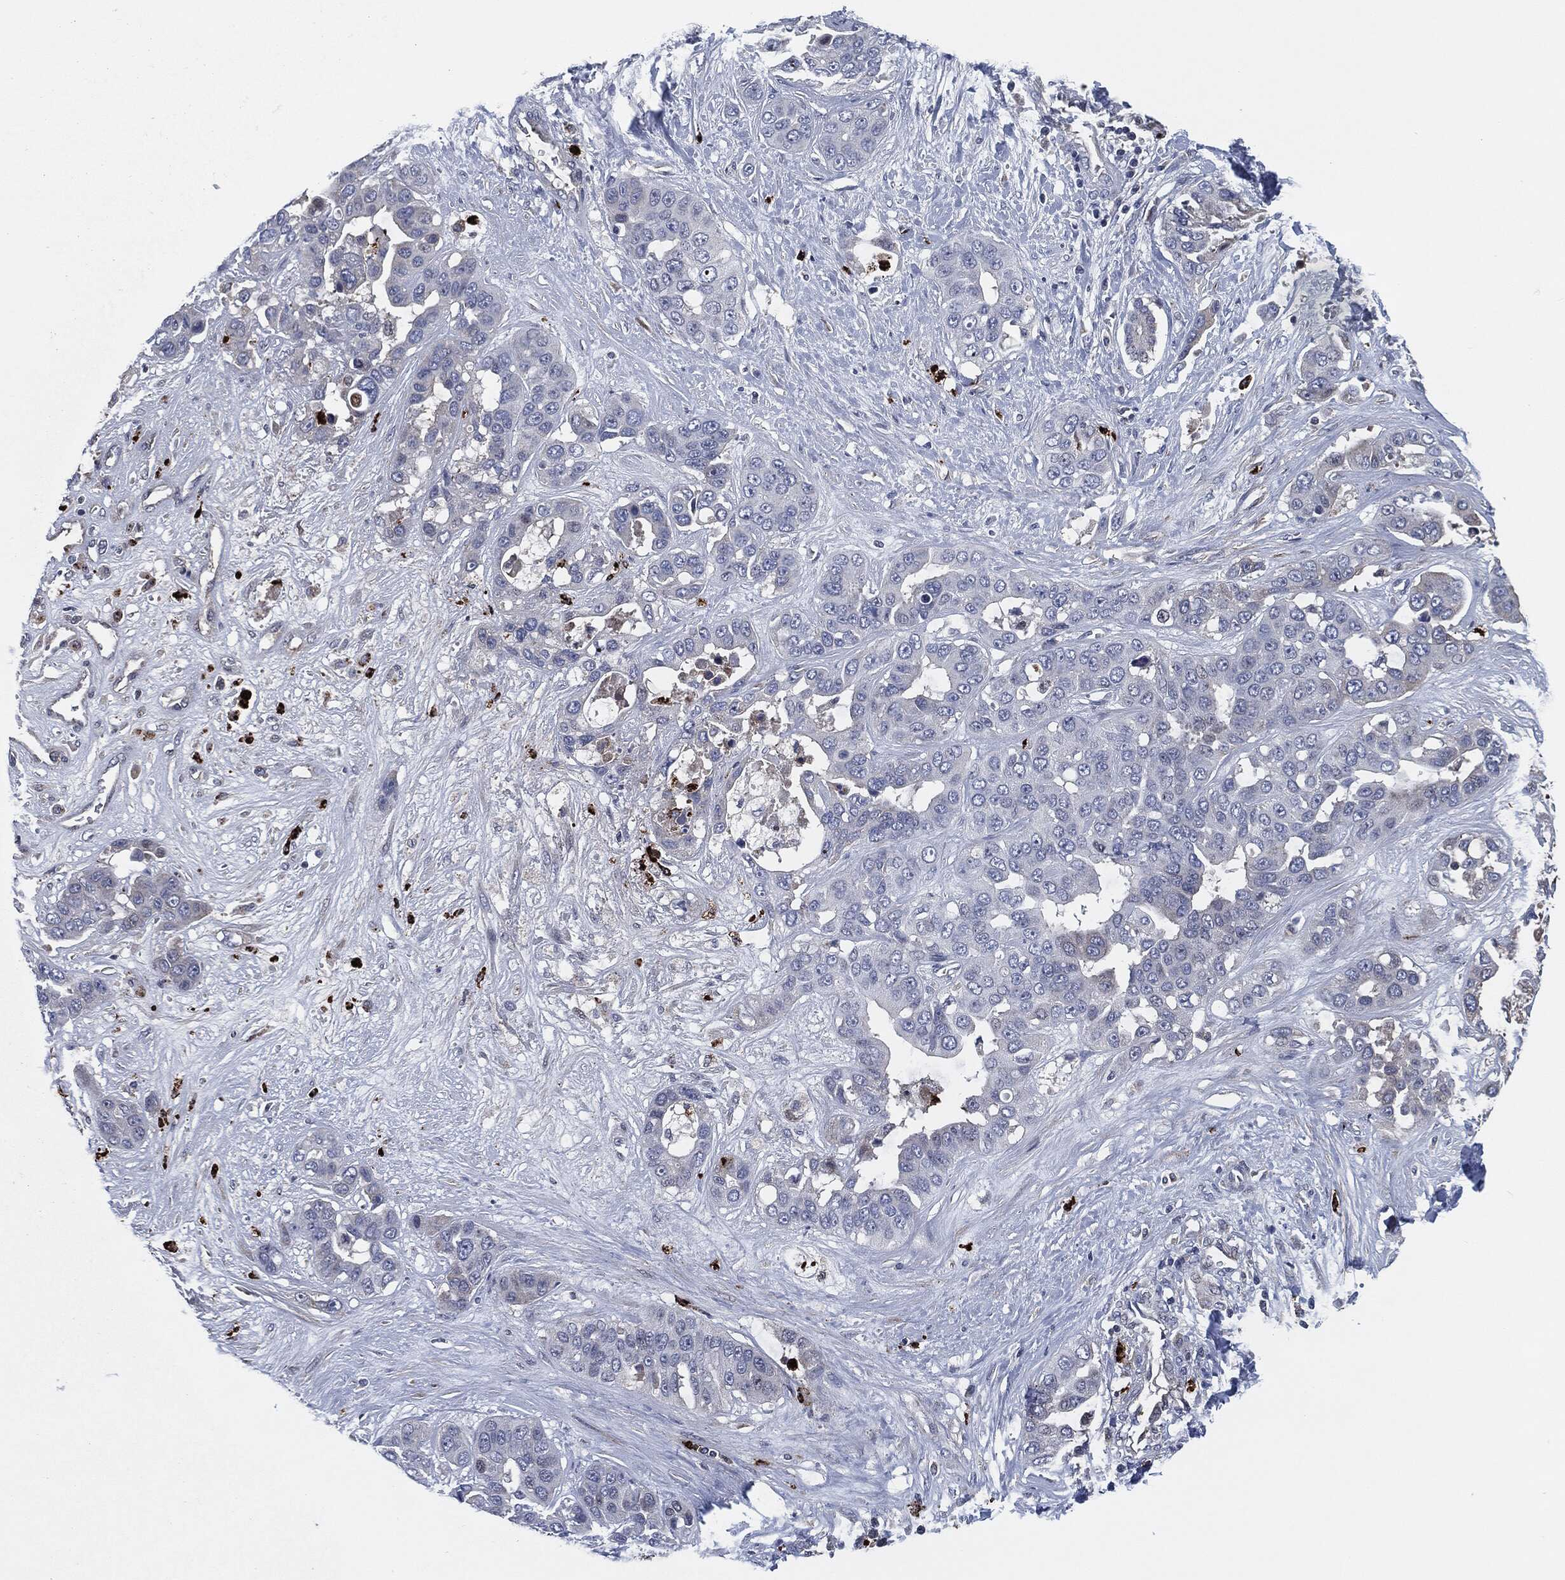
{"staining": {"intensity": "weak", "quantity": "<25%", "location": "nuclear"}, "tissue": "liver cancer", "cell_type": "Tumor cells", "image_type": "cancer", "snomed": [{"axis": "morphology", "description": "Cholangiocarcinoma"}, {"axis": "topography", "description": "Liver"}], "caption": "Tumor cells are negative for protein expression in human liver cholangiocarcinoma. (DAB immunohistochemistry (IHC) visualized using brightfield microscopy, high magnification).", "gene": "MPO", "patient": {"sex": "female", "age": 52}}